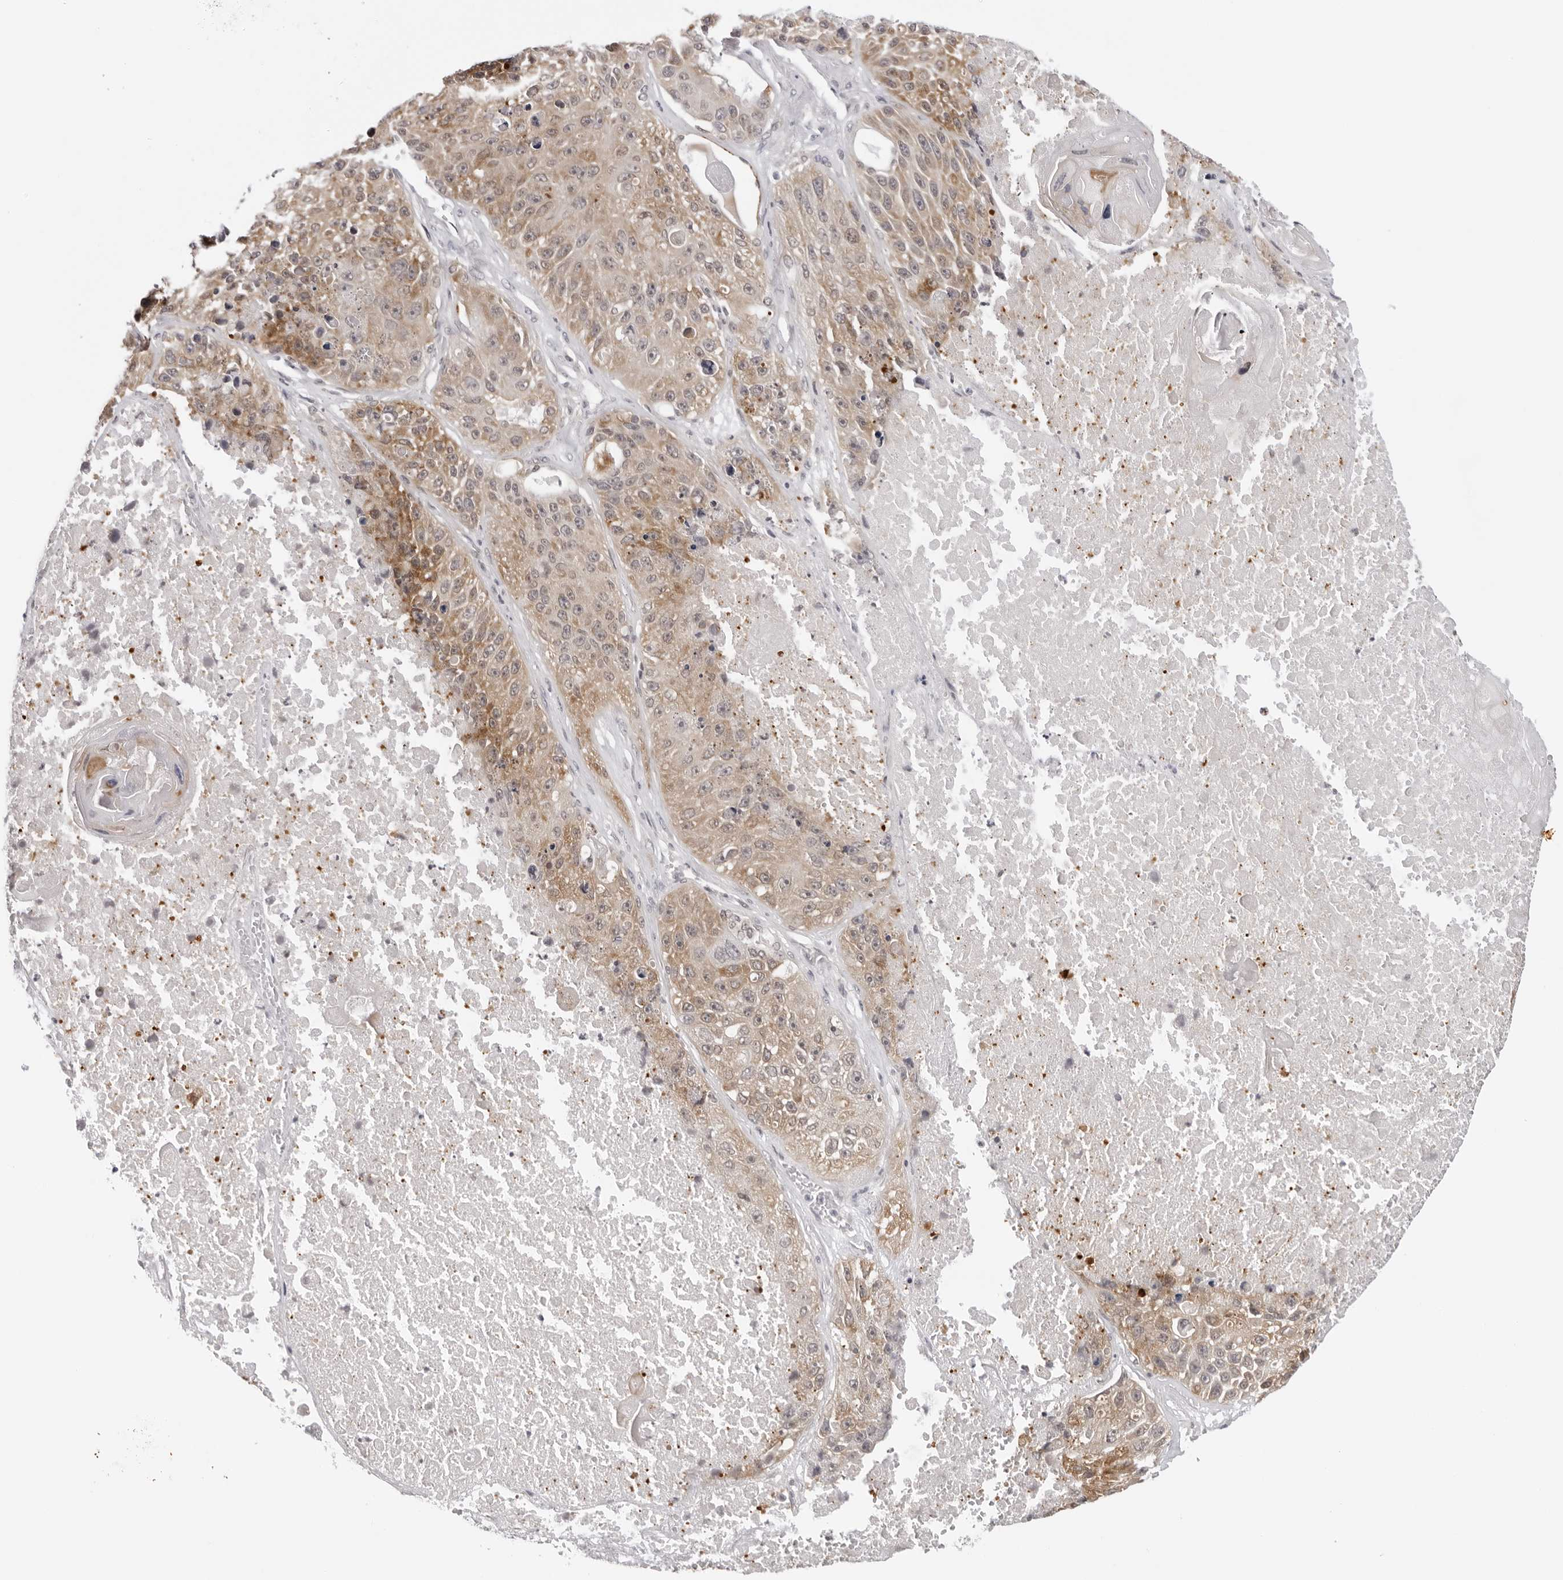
{"staining": {"intensity": "moderate", "quantity": "<25%", "location": "cytoplasmic/membranous"}, "tissue": "lung cancer", "cell_type": "Tumor cells", "image_type": "cancer", "snomed": [{"axis": "morphology", "description": "Squamous cell carcinoma, NOS"}, {"axis": "topography", "description": "Lung"}], "caption": "Immunohistochemistry histopathology image of human squamous cell carcinoma (lung) stained for a protein (brown), which demonstrates low levels of moderate cytoplasmic/membranous staining in approximately <25% of tumor cells.", "gene": "PRUNE1", "patient": {"sex": "male", "age": 61}}